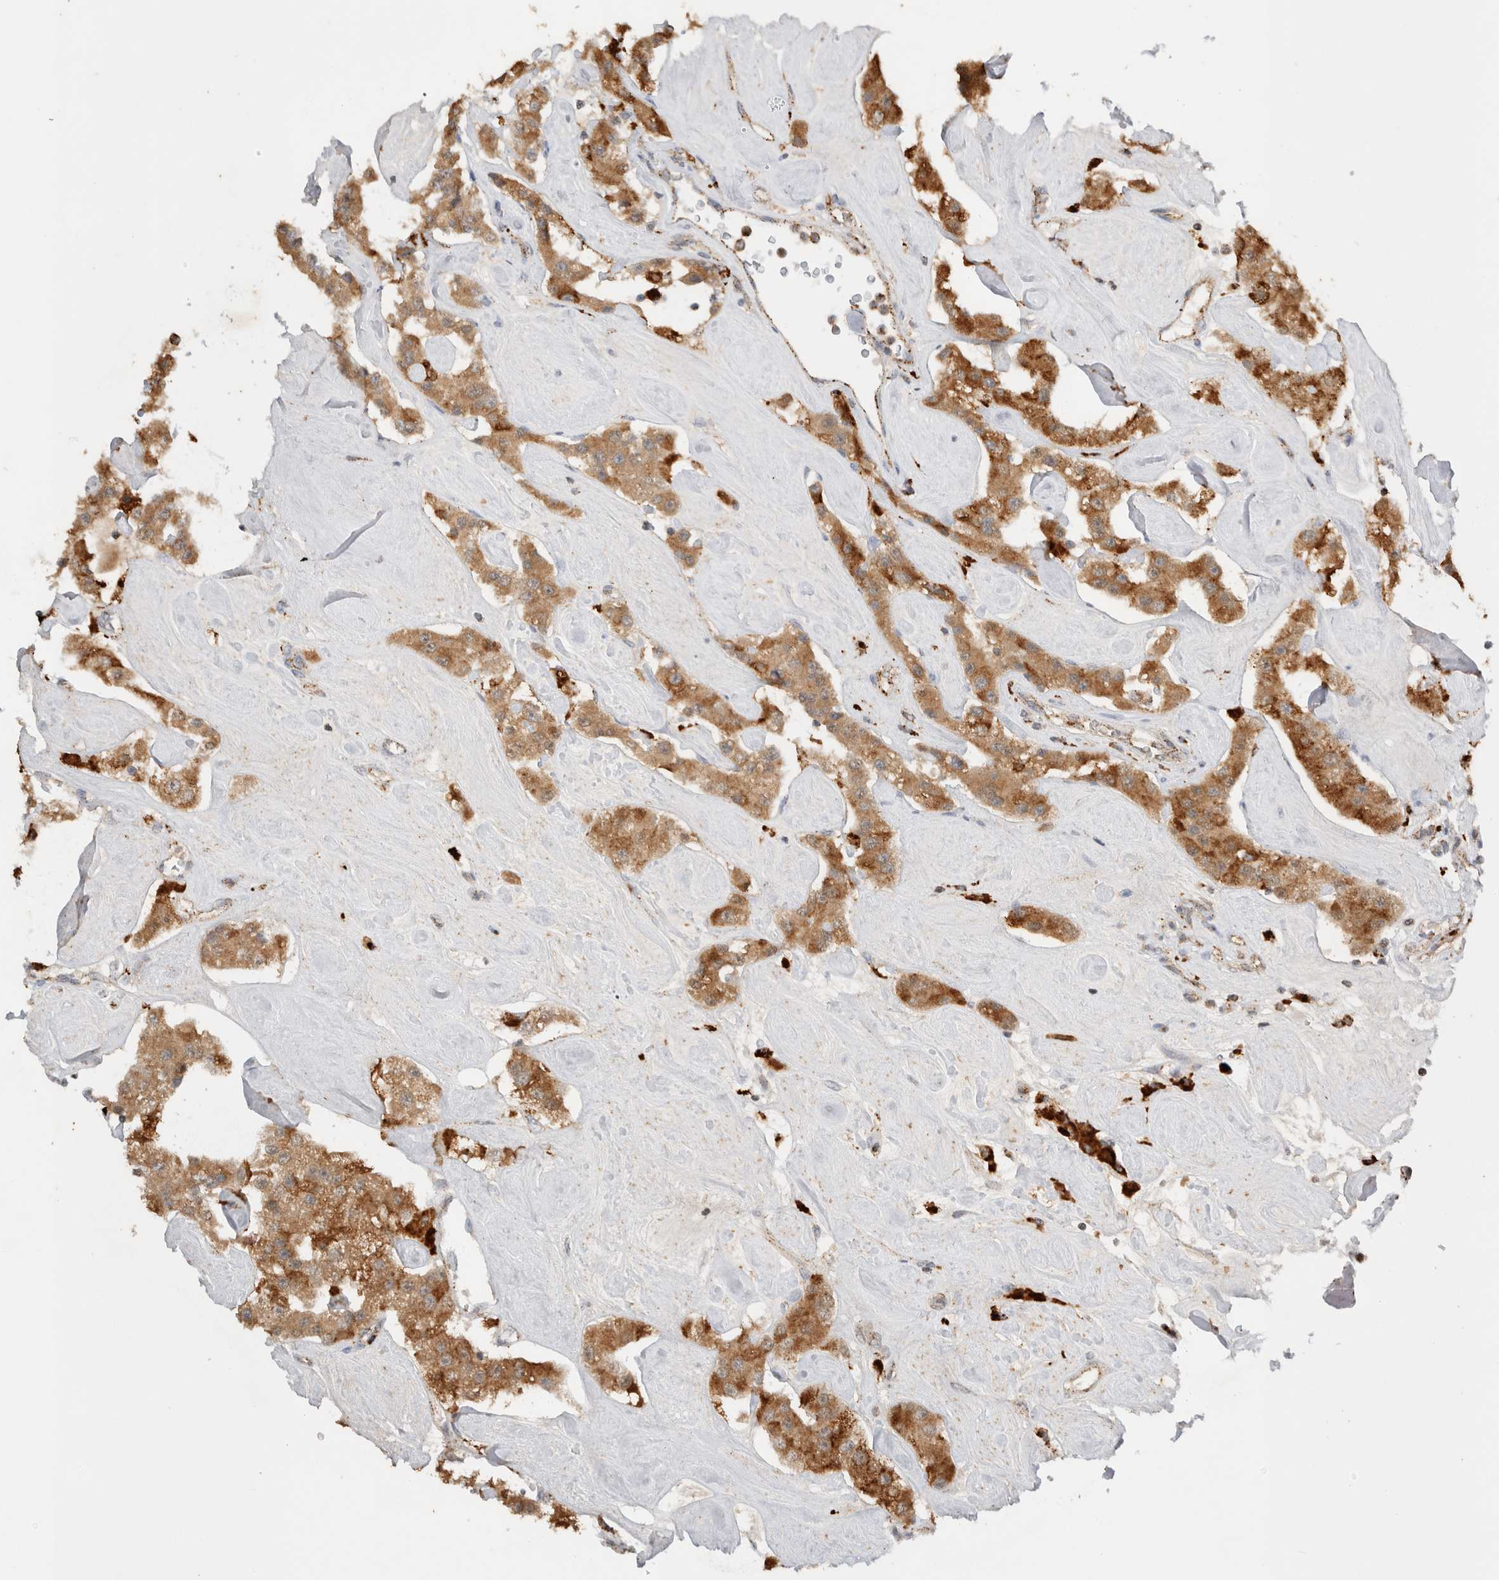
{"staining": {"intensity": "moderate", "quantity": ">75%", "location": "cytoplasmic/membranous"}, "tissue": "carcinoid", "cell_type": "Tumor cells", "image_type": "cancer", "snomed": [{"axis": "morphology", "description": "Carcinoid, malignant, NOS"}, {"axis": "topography", "description": "Pancreas"}], "caption": "The immunohistochemical stain labels moderate cytoplasmic/membranous positivity in tumor cells of carcinoid tissue.", "gene": "GNS", "patient": {"sex": "male", "age": 41}}